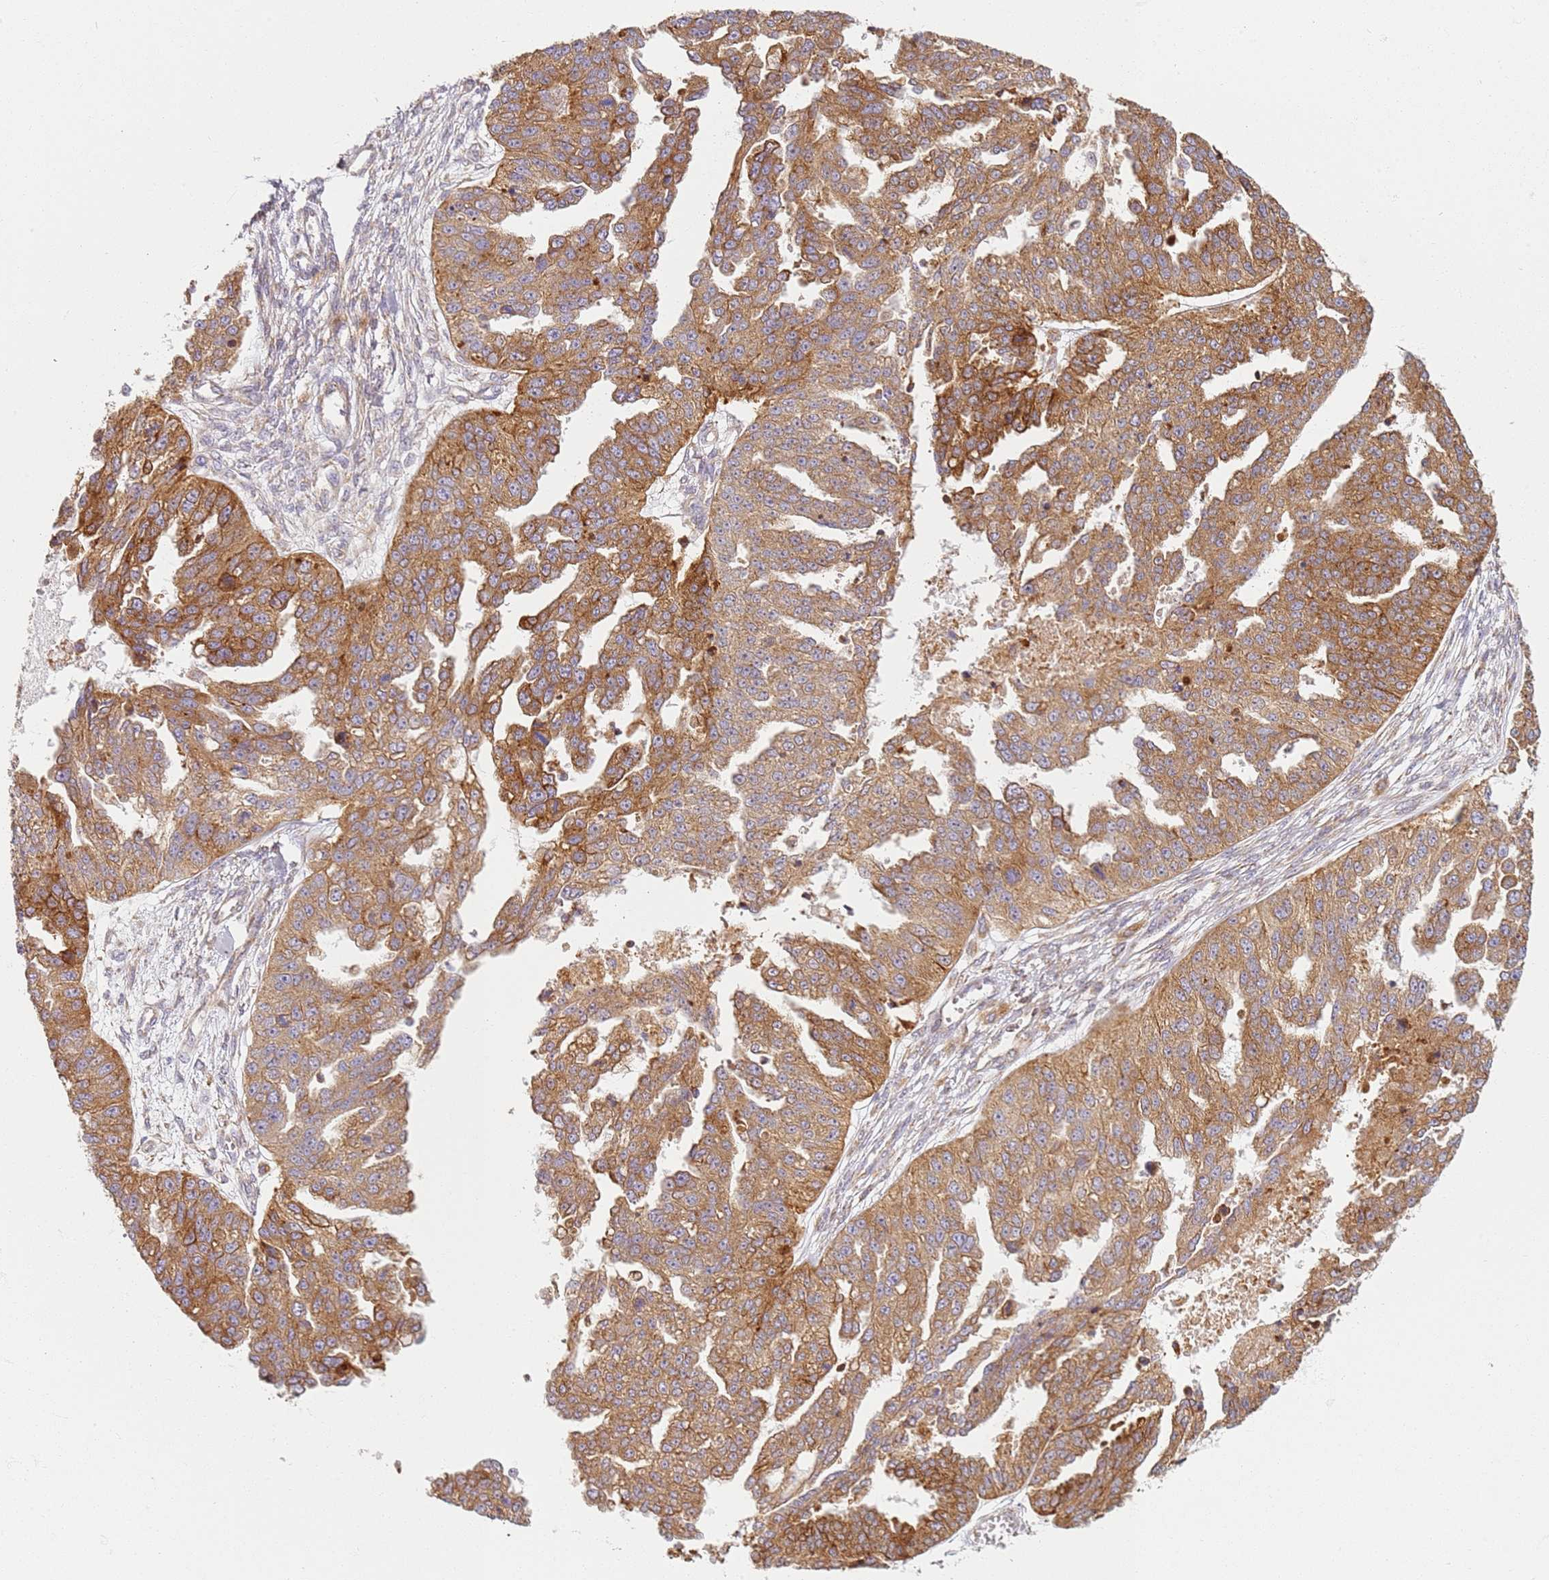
{"staining": {"intensity": "moderate", "quantity": ">75%", "location": "cytoplasmic/membranous"}, "tissue": "ovarian cancer", "cell_type": "Tumor cells", "image_type": "cancer", "snomed": [{"axis": "morphology", "description": "Cystadenocarcinoma, serous, NOS"}, {"axis": "topography", "description": "Ovary"}], "caption": "High-power microscopy captured an IHC histopathology image of ovarian cancer (serous cystadenocarcinoma), revealing moderate cytoplasmic/membranous staining in approximately >75% of tumor cells. Using DAB (brown) and hematoxylin (blue) stains, captured at high magnification using brightfield microscopy.", "gene": "PROKR2", "patient": {"sex": "female", "age": 58}}